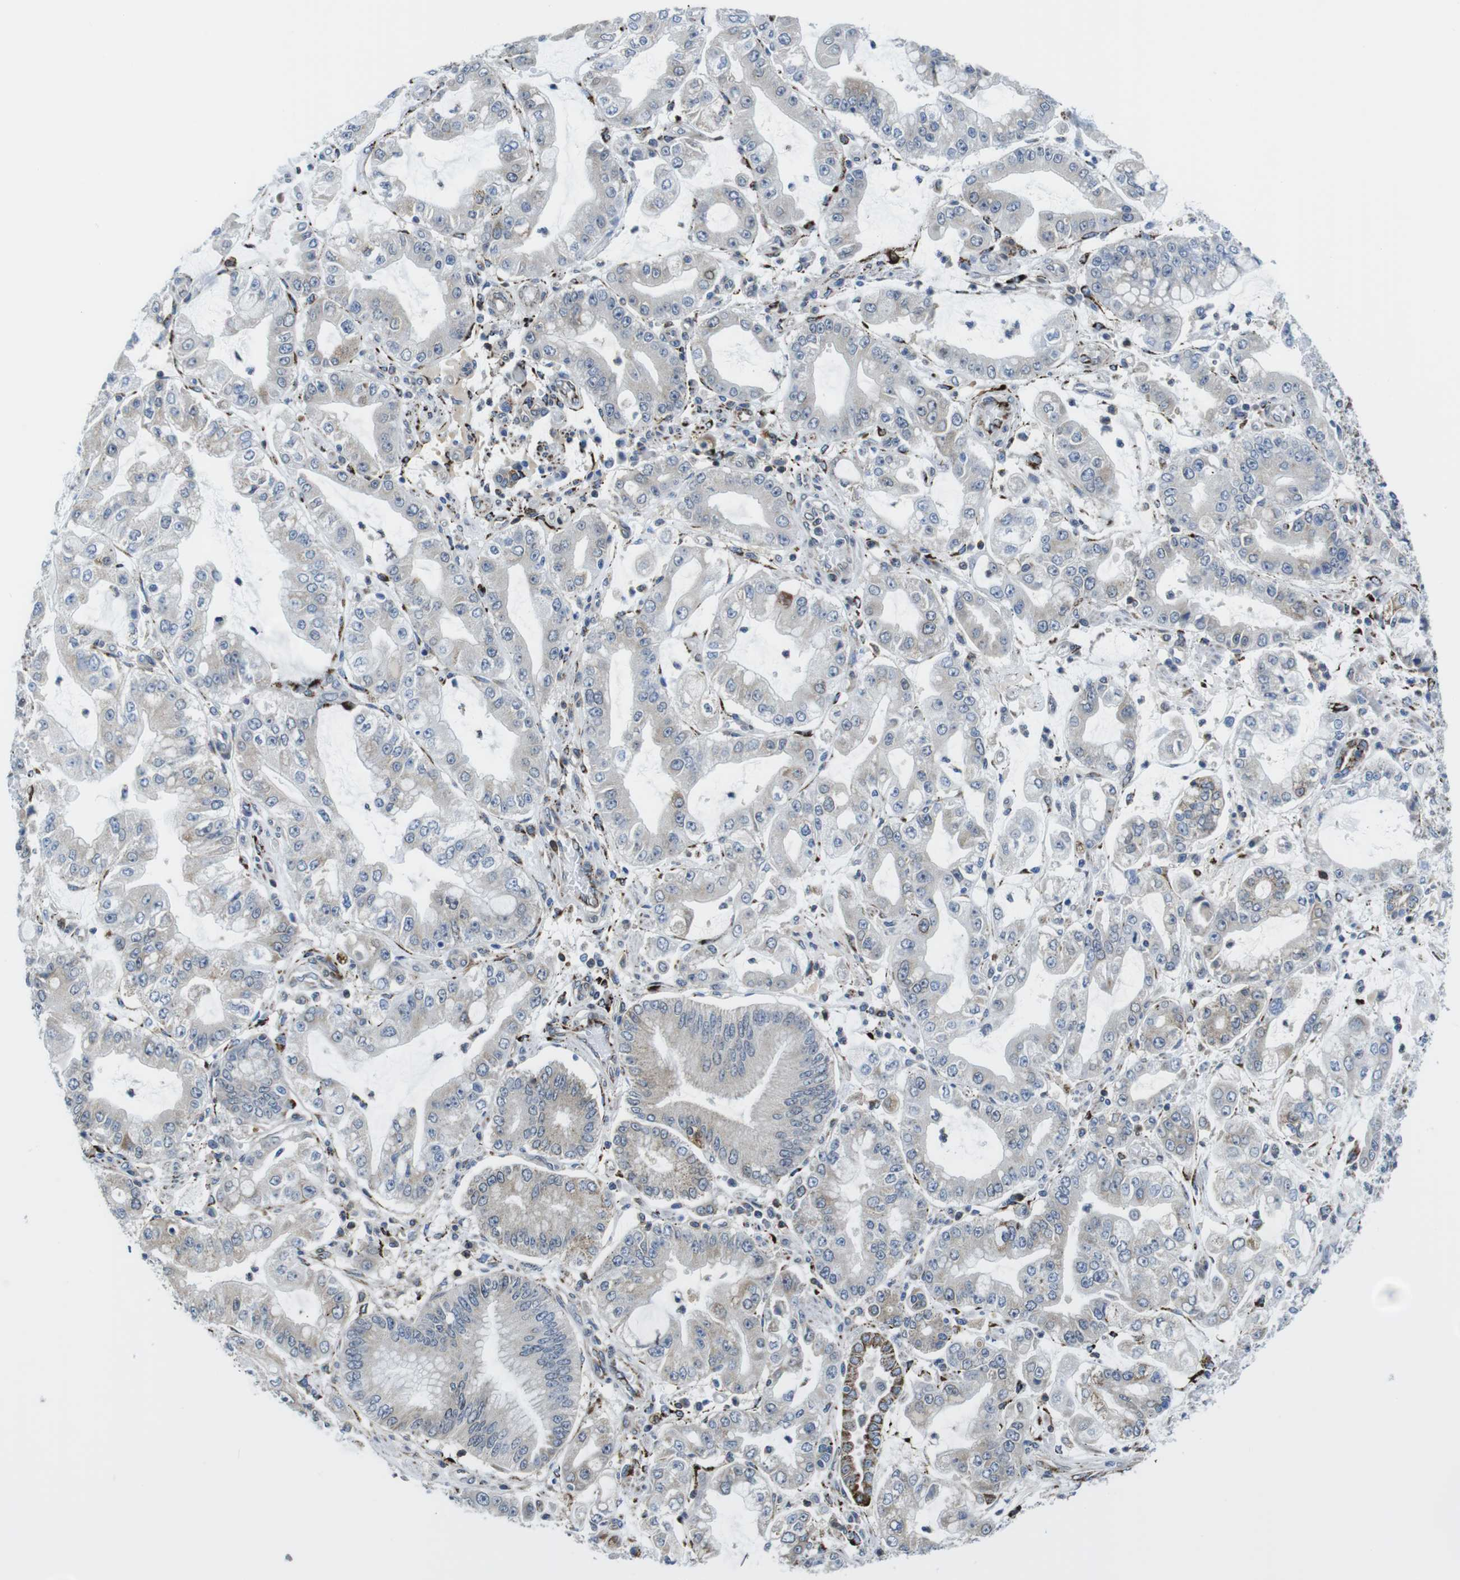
{"staining": {"intensity": "negative", "quantity": "none", "location": "none"}, "tissue": "stomach cancer", "cell_type": "Tumor cells", "image_type": "cancer", "snomed": [{"axis": "morphology", "description": "Adenocarcinoma, NOS"}, {"axis": "topography", "description": "Stomach"}], "caption": "The image shows no significant expression in tumor cells of adenocarcinoma (stomach). Nuclei are stained in blue.", "gene": "KCNE3", "patient": {"sex": "male", "age": 76}}